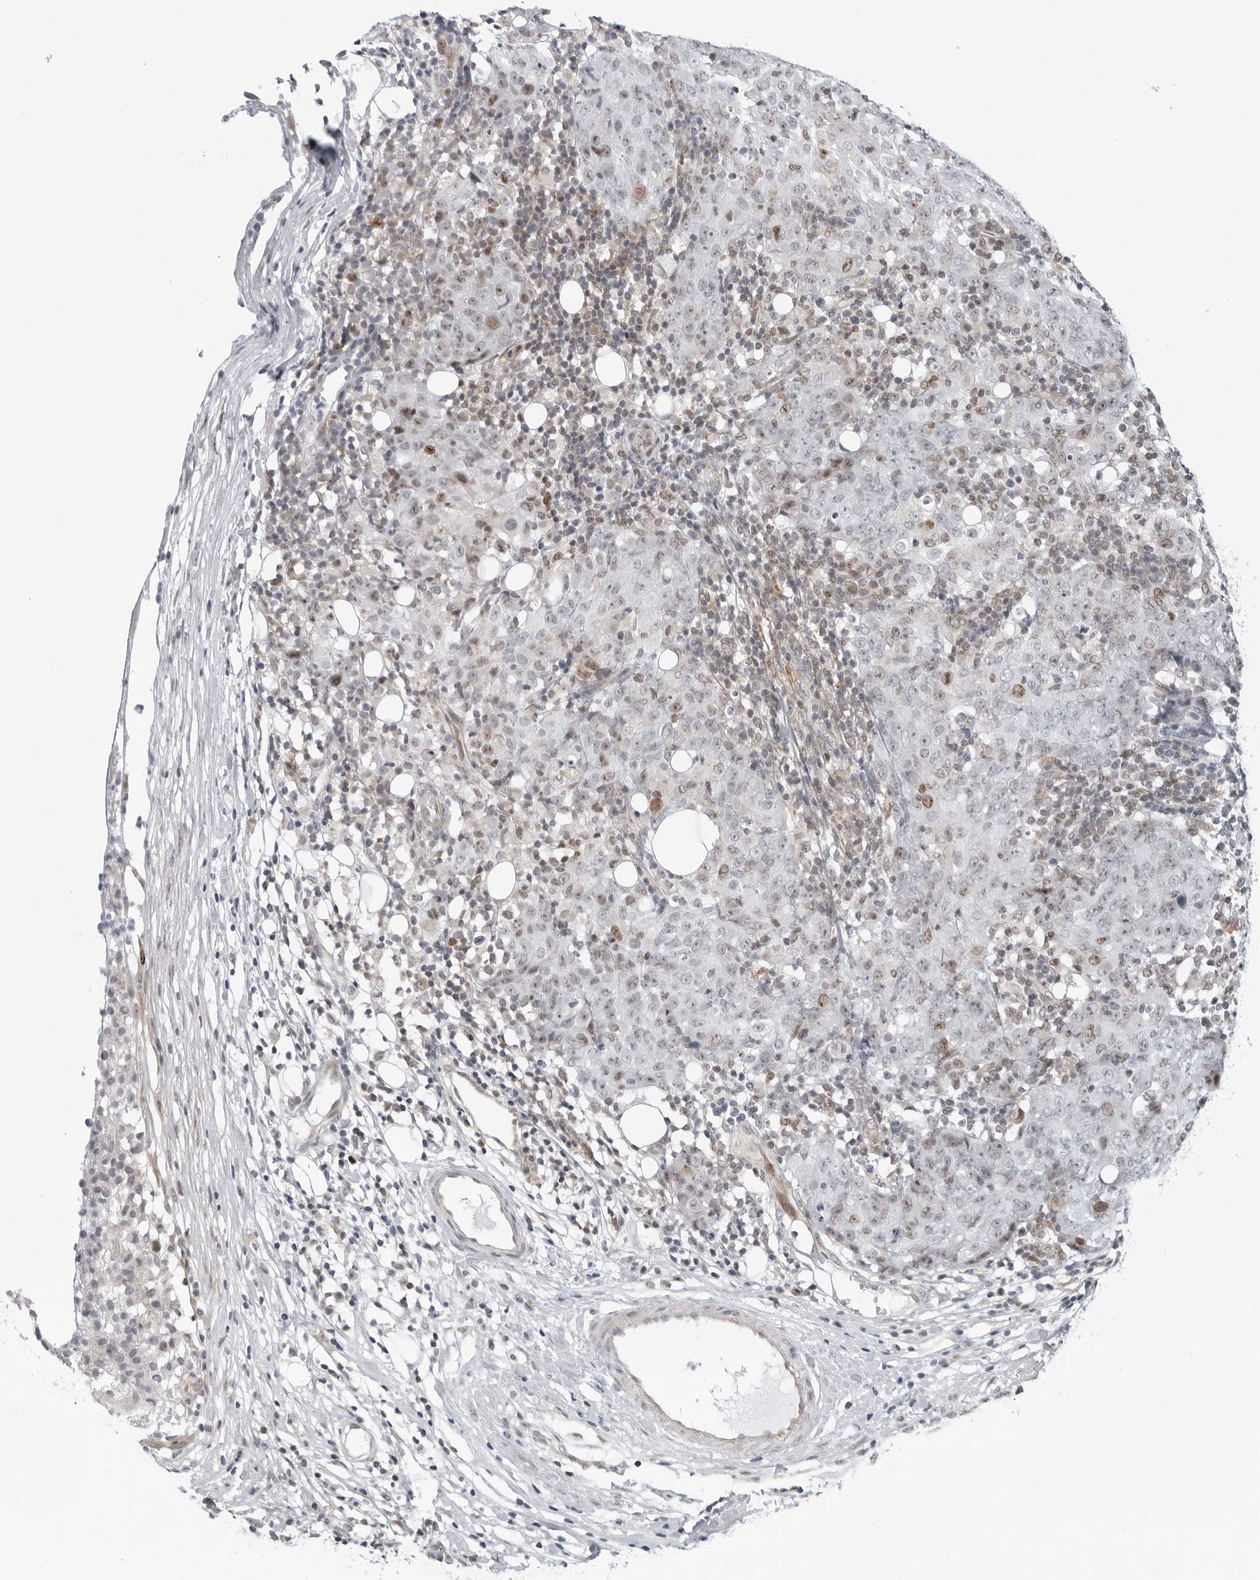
{"staining": {"intensity": "moderate", "quantity": "<25%", "location": "nuclear"}, "tissue": "ovarian cancer", "cell_type": "Tumor cells", "image_type": "cancer", "snomed": [{"axis": "morphology", "description": "Carcinoma, endometroid"}, {"axis": "topography", "description": "Ovary"}], "caption": "An image of endometroid carcinoma (ovarian) stained for a protein displays moderate nuclear brown staining in tumor cells.", "gene": "FAM135B", "patient": {"sex": "female", "age": 42}}